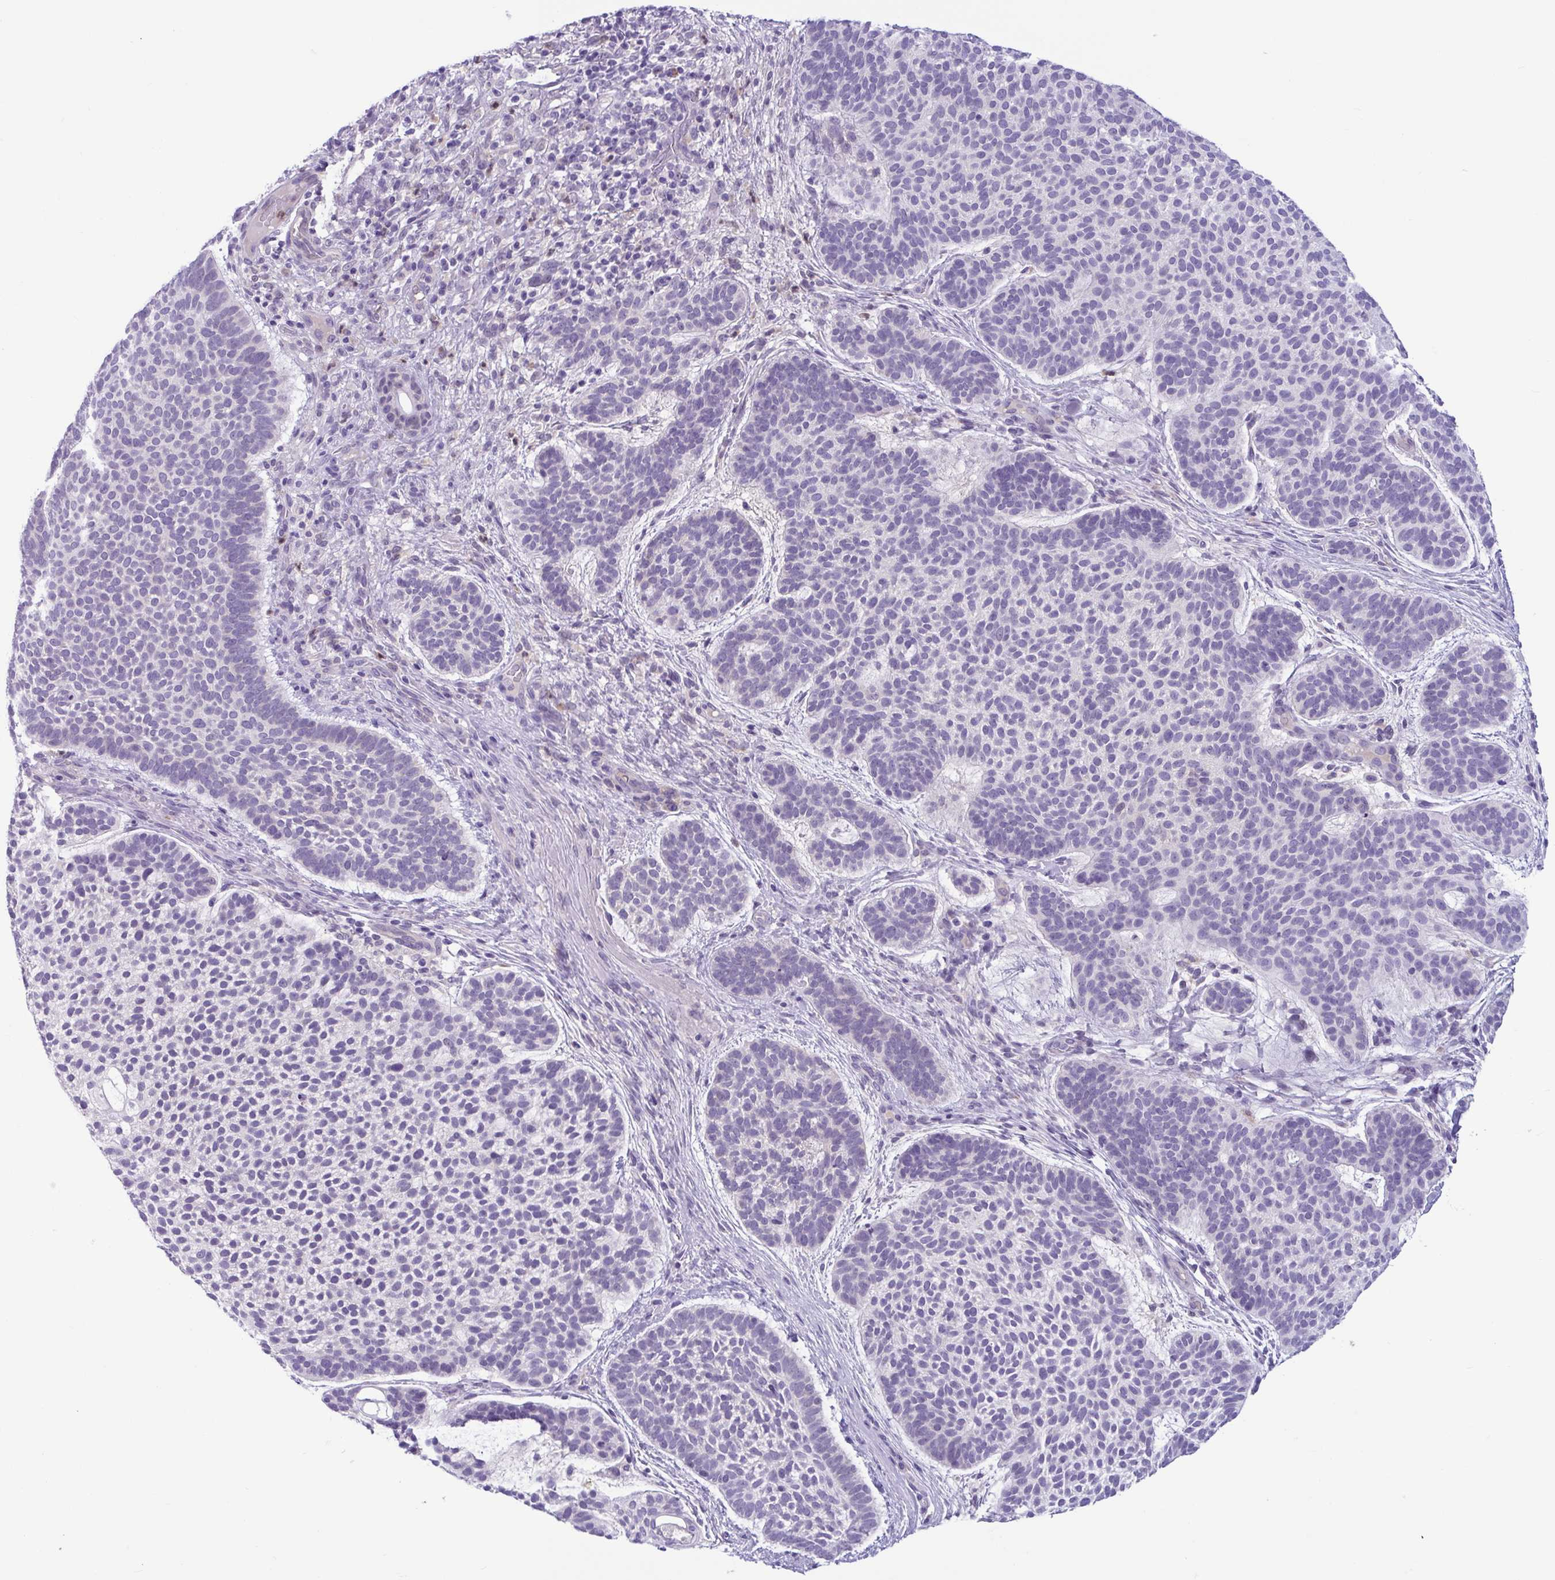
{"staining": {"intensity": "negative", "quantity": "none", "location": "none"}, "tissue": "skin cancer", "cell_type": "Tumor cells", "image_type": "cancer", "snomed": [{"axis": "morphology", "description": "Basal cell carcinoma"}, {"axis": "topography", "description": "Skin"}, {"axis": "topography", "description": "Skin of face"}], "caption": "High magnification brightfield microscopy of skin cancer (basal cell carcinoma) stained with DAB (3,3'-diaminobenzidine) (brown) and counterstained with hematoxylin (blue): tumor cells show no significant expression.", "gene": "WNT9B", "patient": {"sex": "male", "age": 73}}